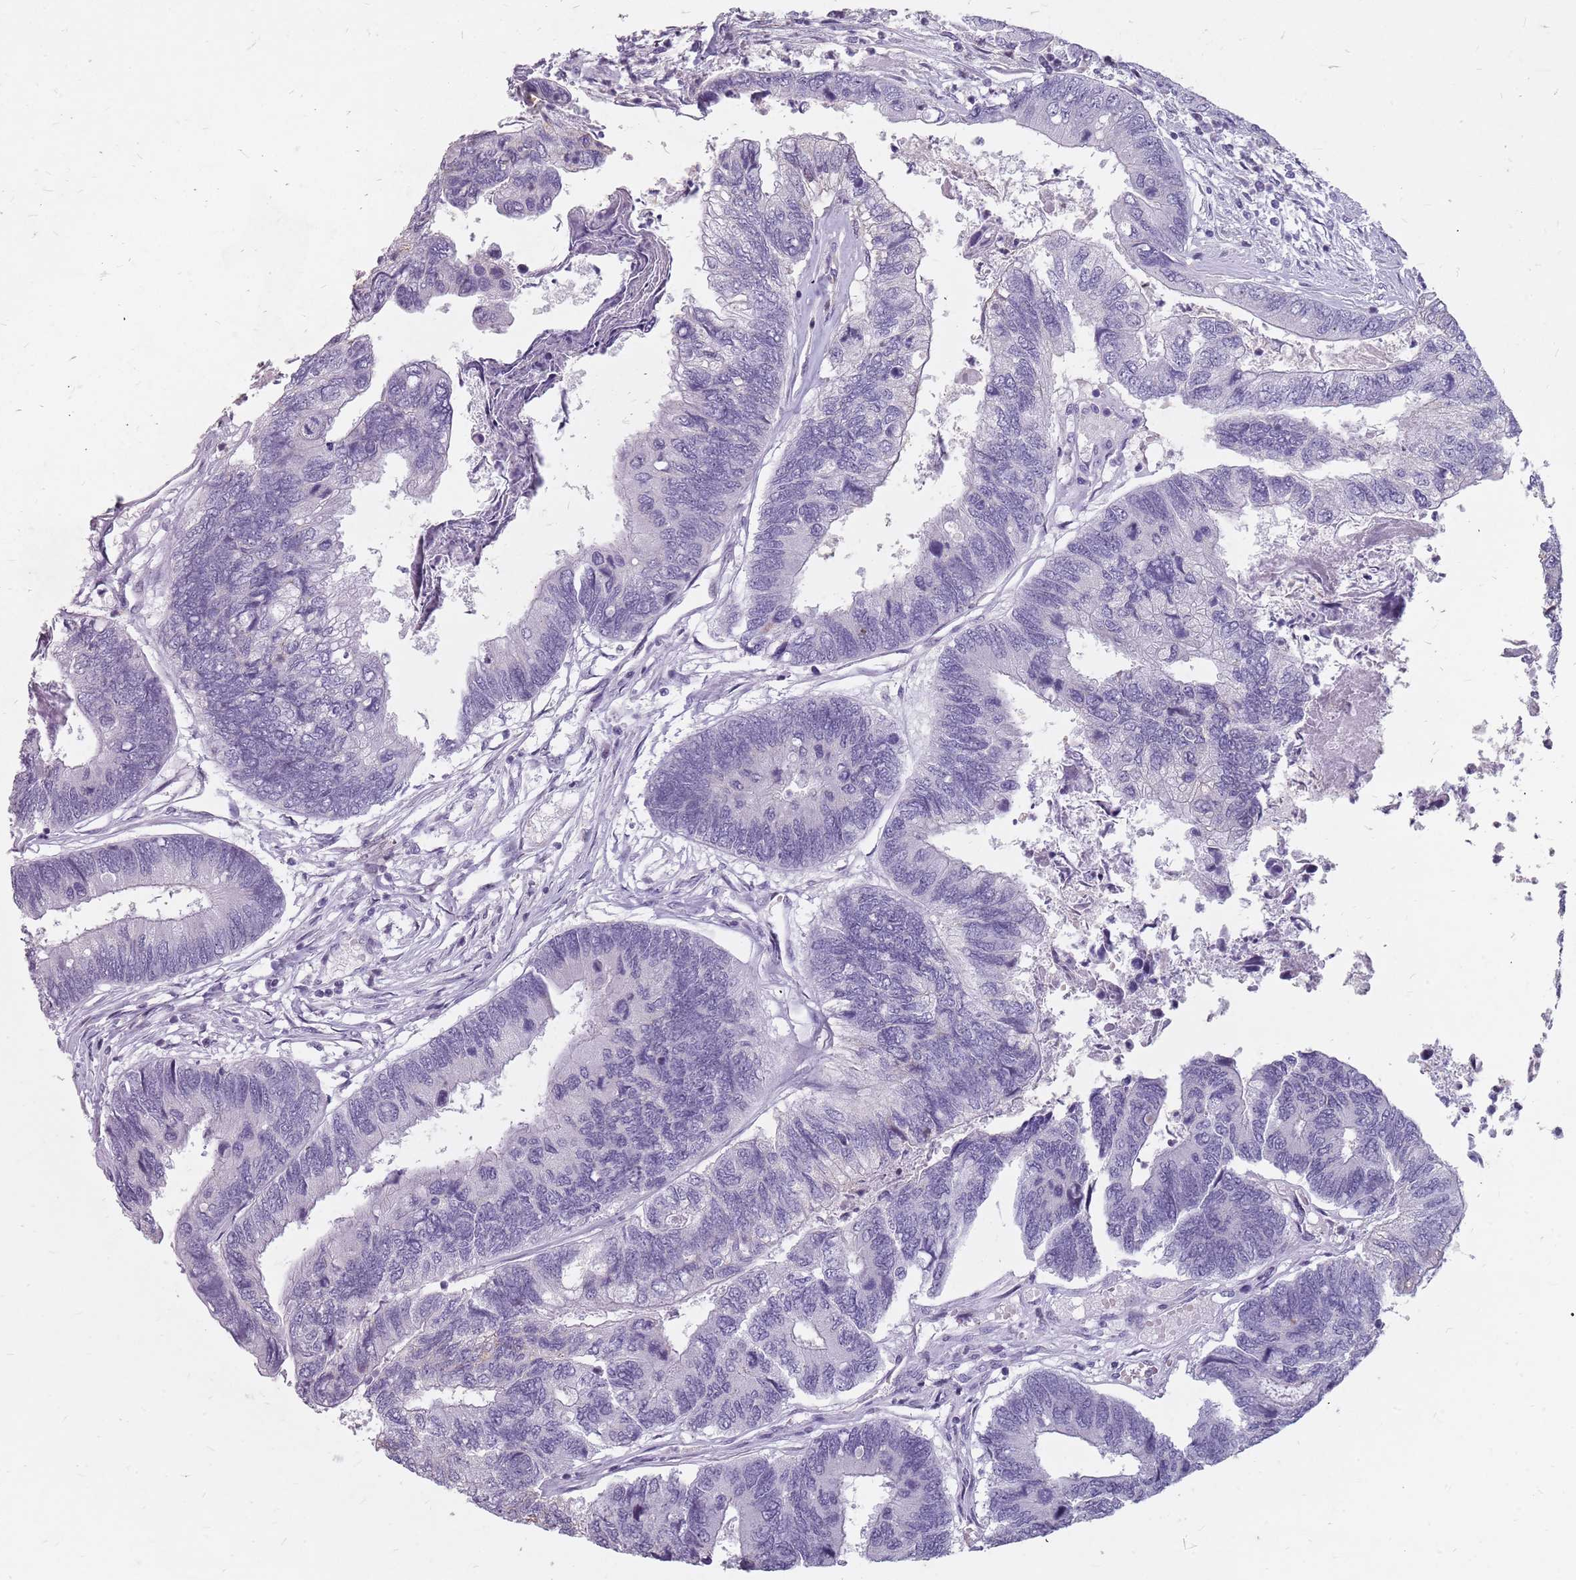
{"staining": {"intensity": "negative", "quantity": "none", "location": "none"}, "tissue": "colorectal cancer", "cell_type": "Tumor cells", "image_type": "cancer", "snomed": [{"axis": "morphology", "description": "Adenocarcinoma, NOS"}, {"axis": "topography", "description": "Colon"}], "caption": "Image shows no protein staining in tumor cells of colorectal cancer (adenocarcinoma) tissue. Nuclei are stained in blue.", "gene": "NEK6", "patient": {"sex": "female", "age": 67}}